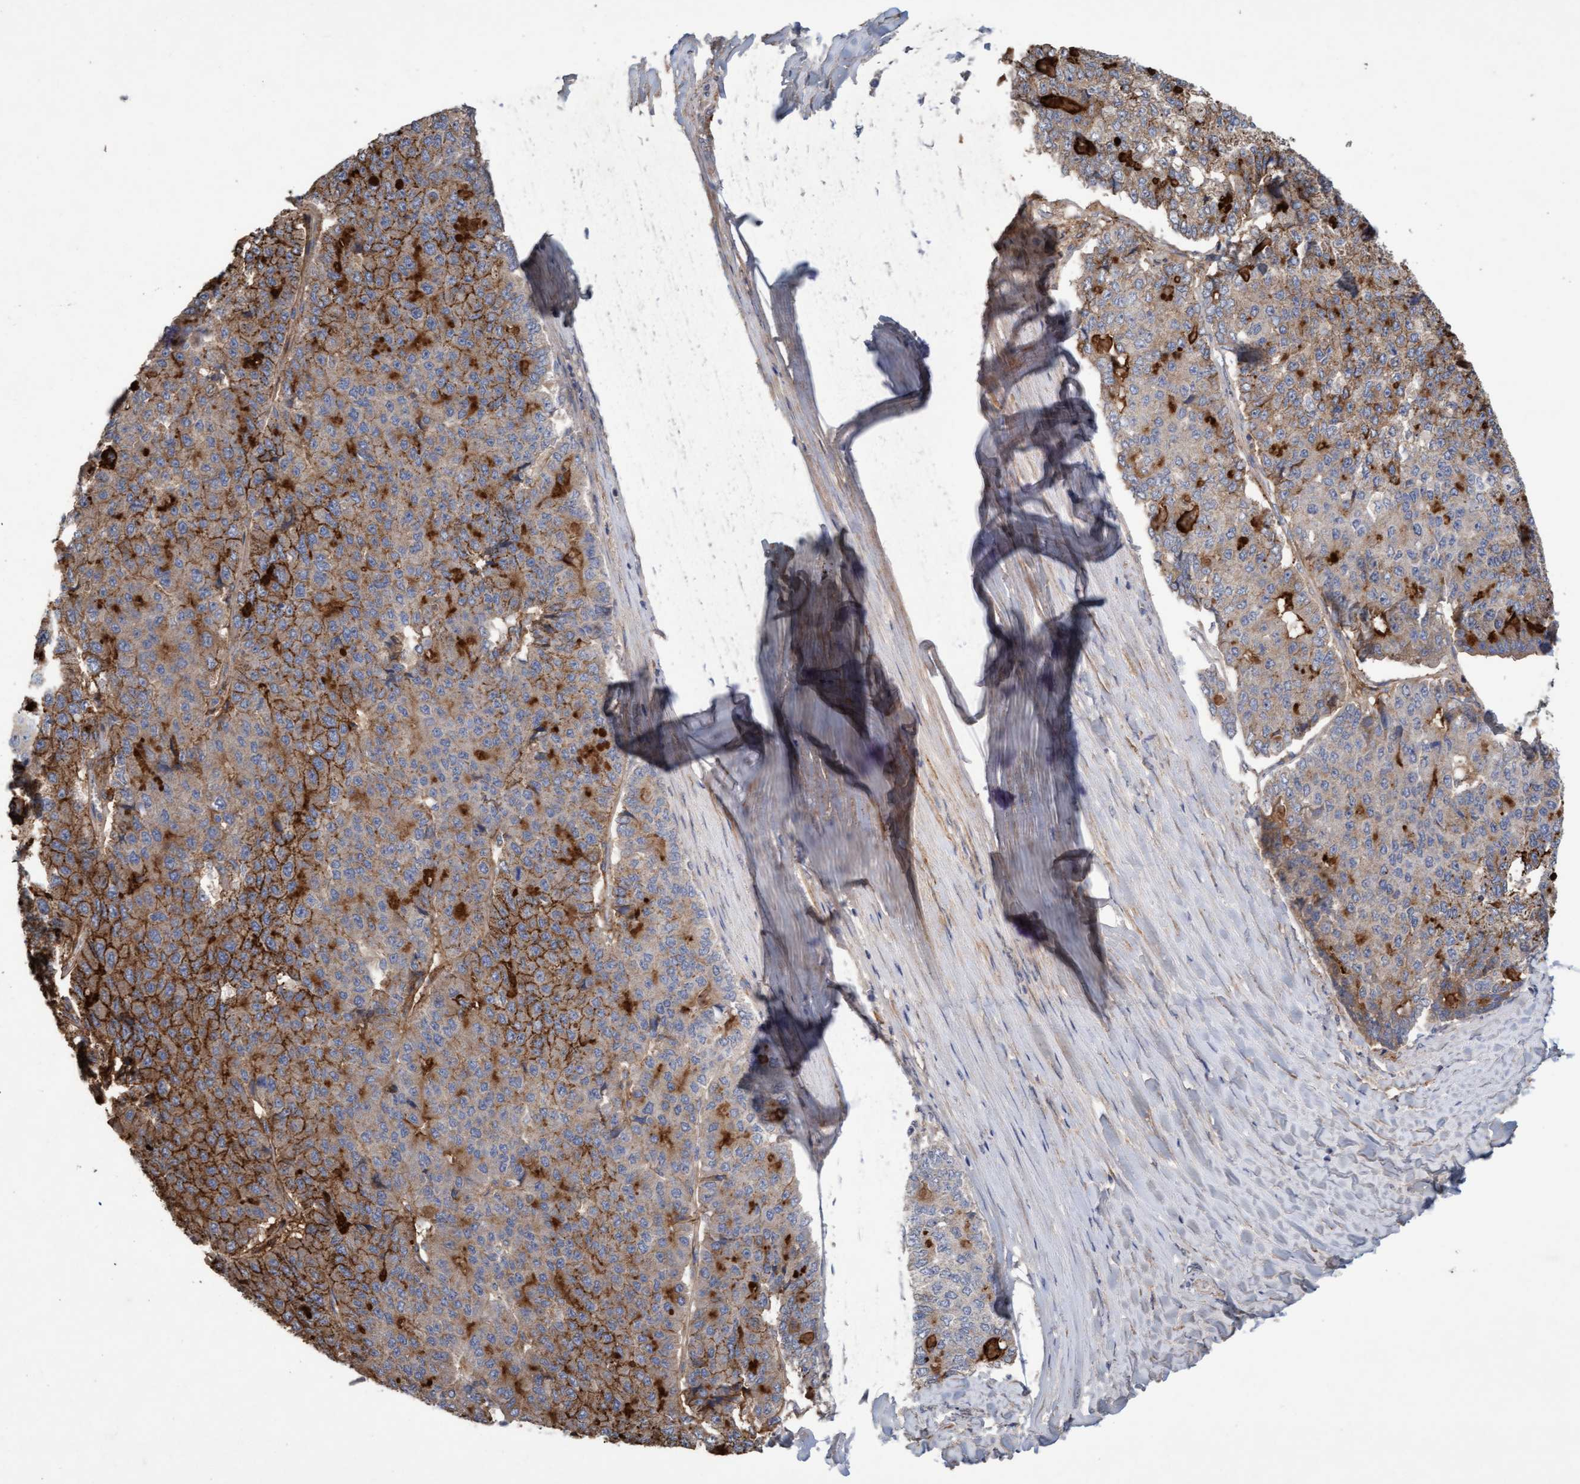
{"staining": {"intensity": "moderate", "quantity": "25%-75%", "location": "cytoplasmic/membranous"}, "tissue": "pancreatic cancer", "cell_type": "Tumor cells", "image_type": "cancer", "snomed": [{"axis": "morphology", "description": "Adenocarcinoma, NOS"}, {"axis": "topography", "description": "Pancreas"}], "caption": "Protein analysis of pancreatic cancer (adenocarcinoma) tissue reveals moderate cytoplasmic/membranous positivity in approximately 25%-75% of tumor cells.", "gene": "DDHD2", "patient": {"sex": "male", "age": 50}}